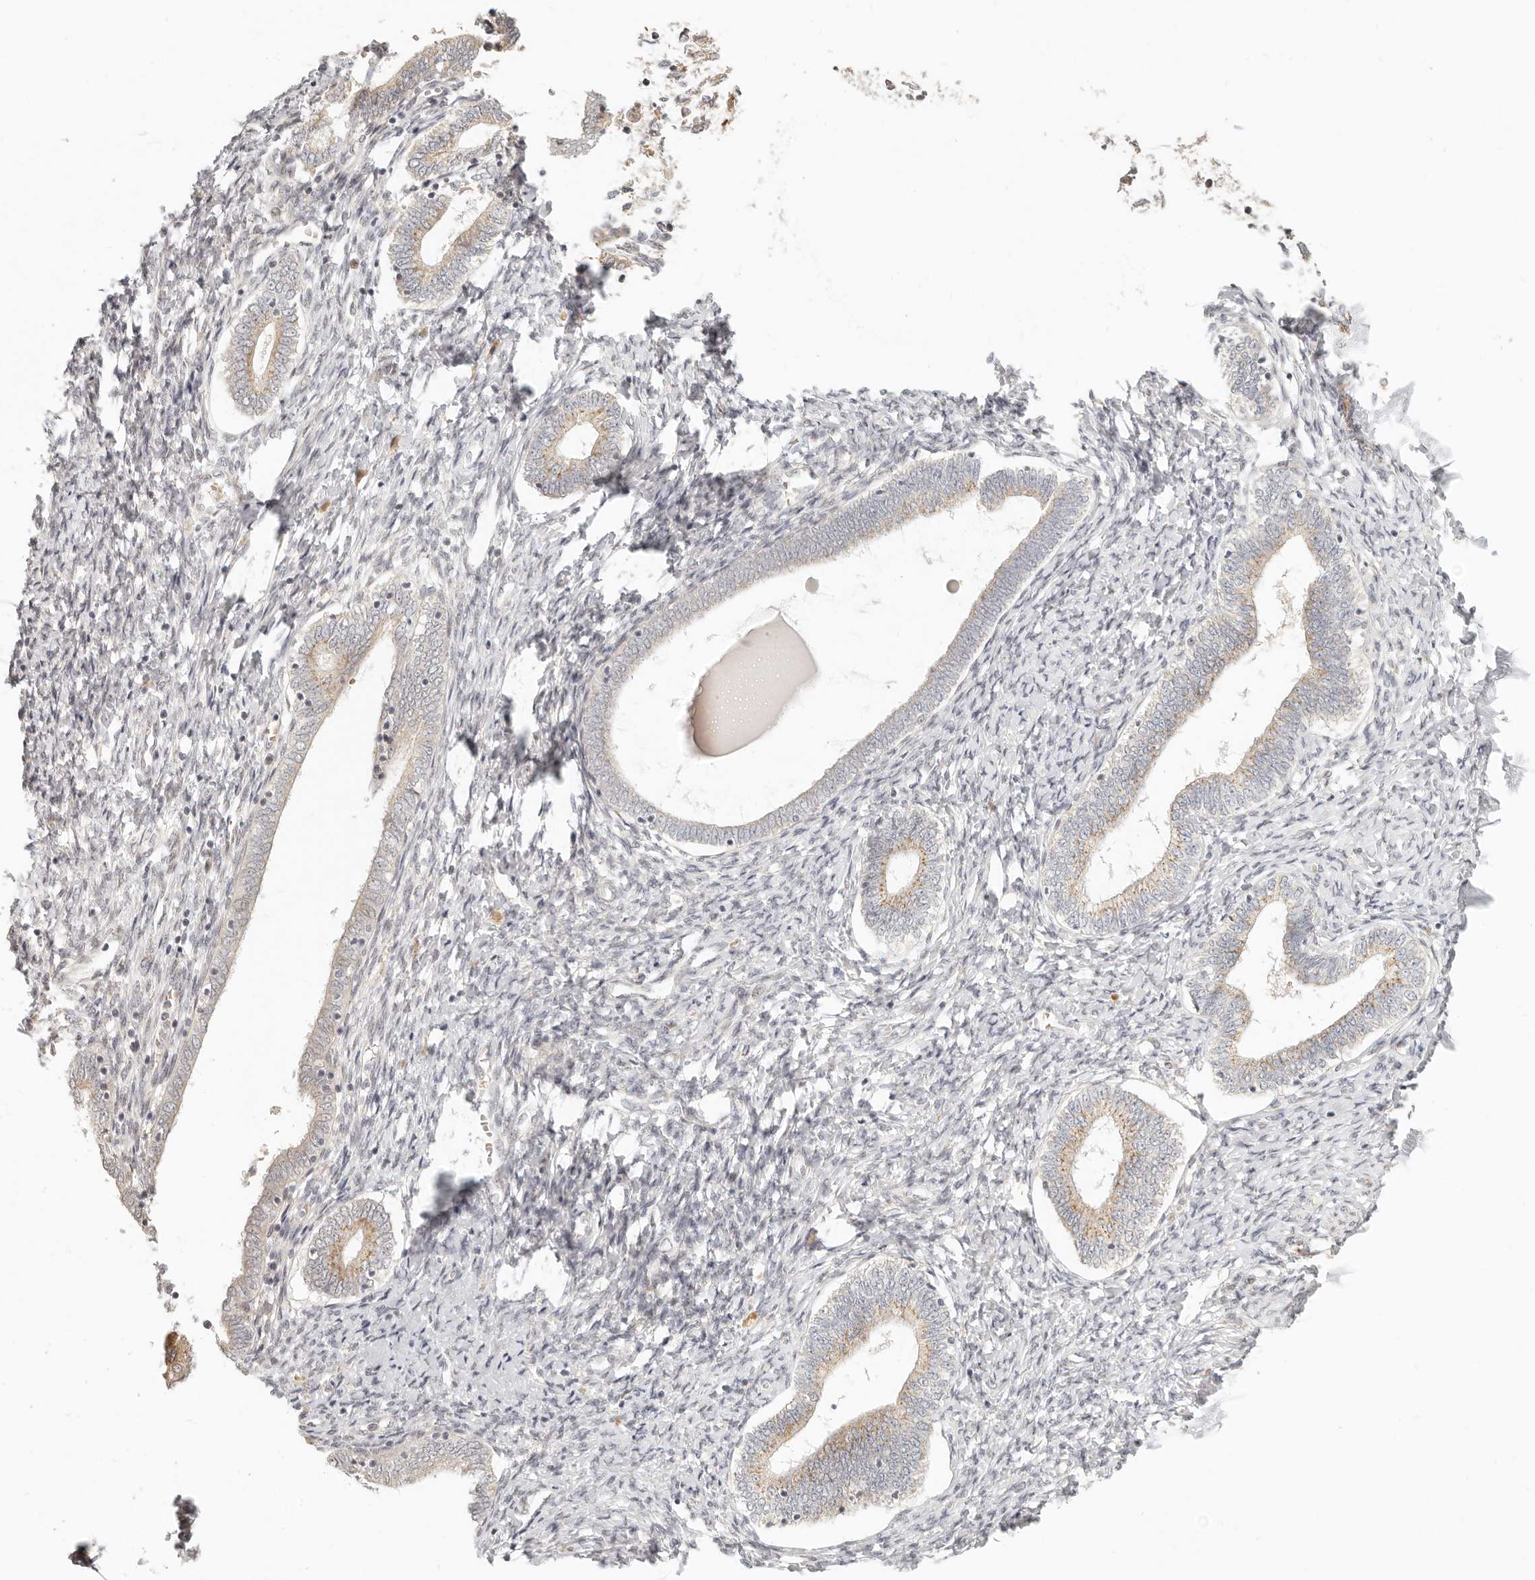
{"staining": {"intensity": "negative", "quantity": "none", "location": "none"}, "tissue": "endometrium", "cell_type": "Cells in endometrial stroma", "image_type": "normal", "snomed": [{"axis": "morphology", "description": "Normal tissue, NOS"}, {"axis": "topography", "description": "Endometrium"}], "caption": "Image shows no protein expression in cells in endometrial stroma of unremarkable endometrium. (DAB (3,3'-diaminobenzidine) IHC, high magnification).", "gene": "FAM20B", "patient": {"sex": "female", "age": 72}}